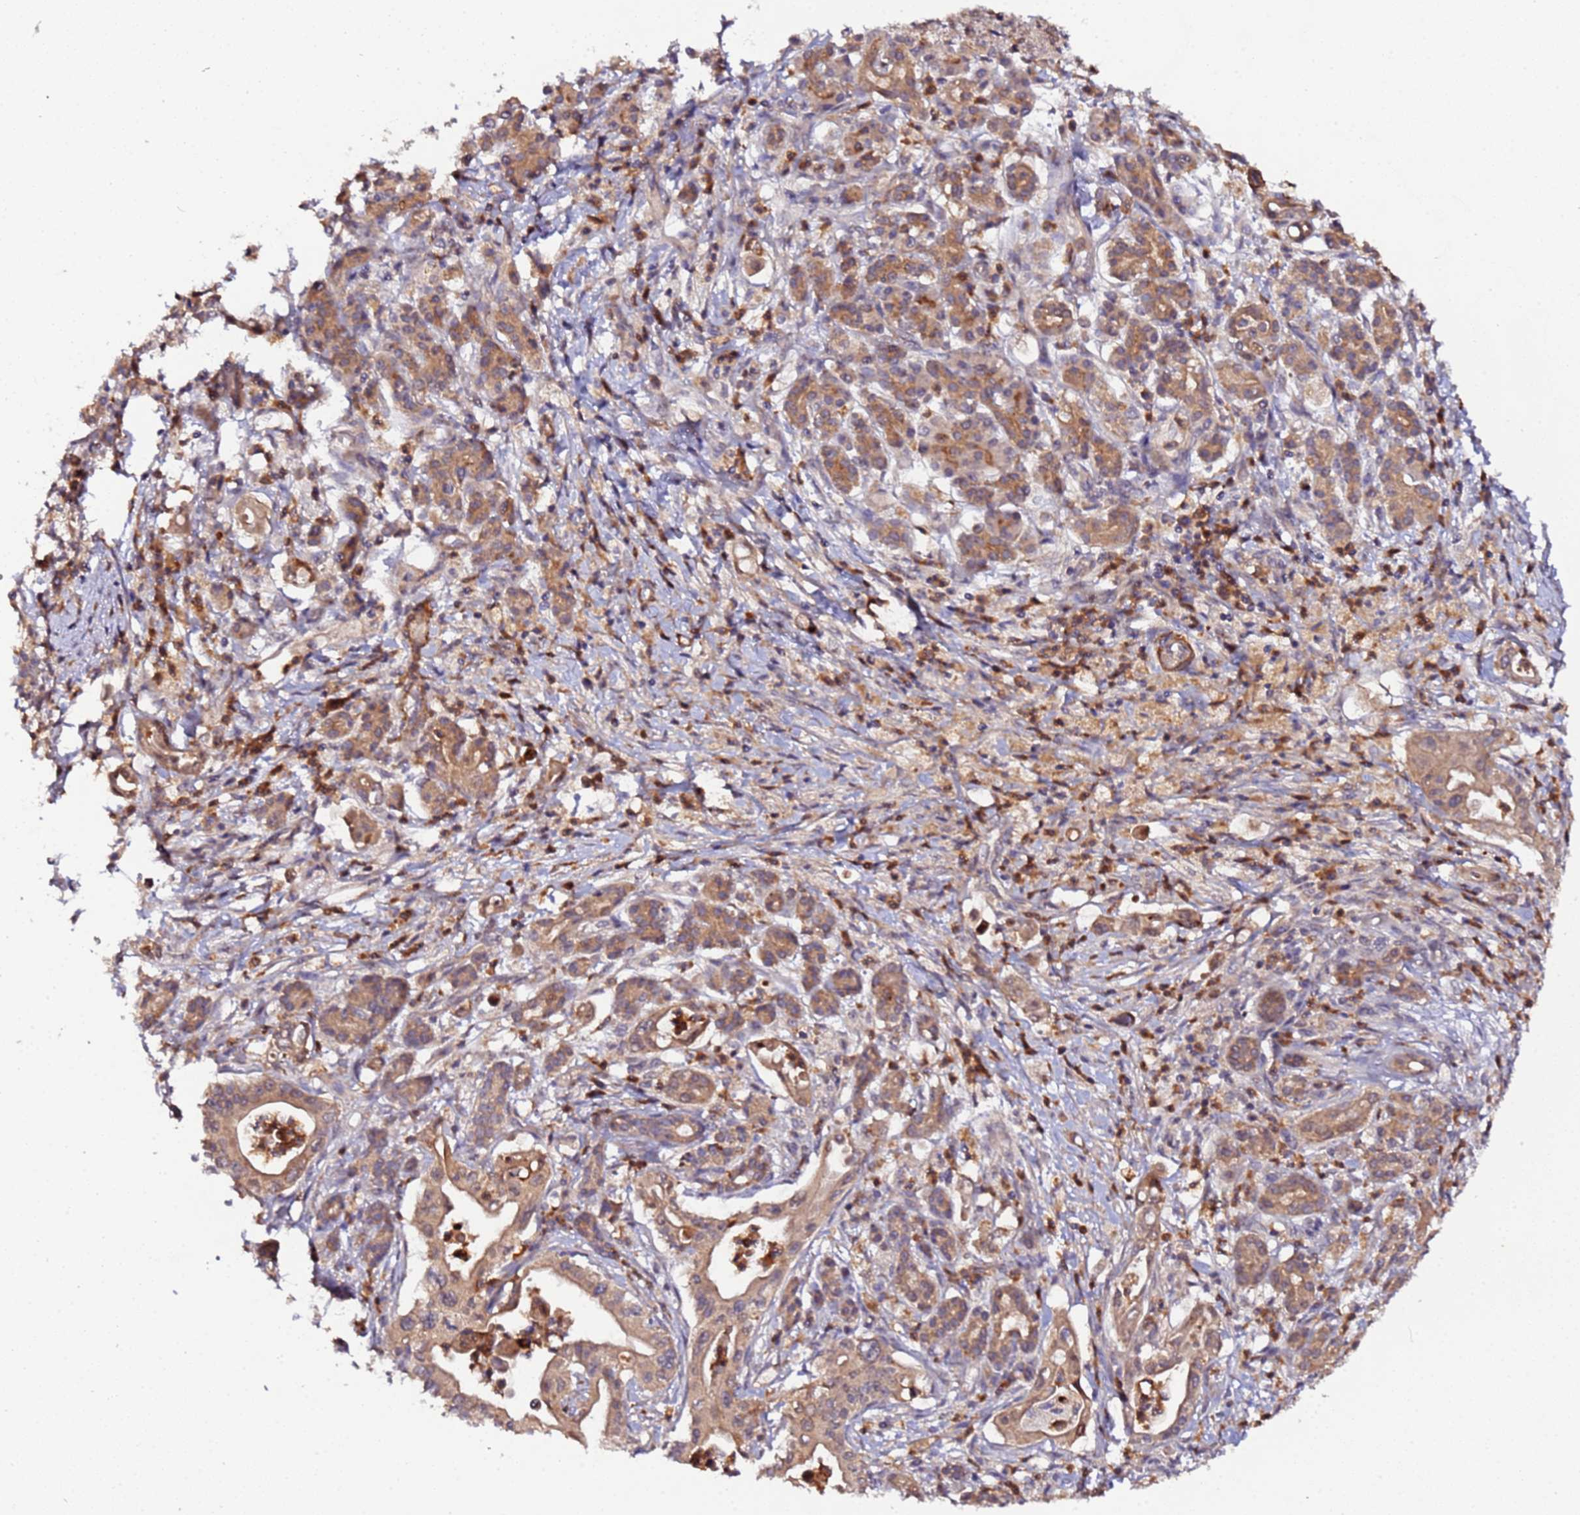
{"staining": {"intensity": "moderate", "quantity": ">75%", "location": "cytoplasmic/membranous"}, "tissue": "pancreatic cancer", "cell_type": "Tumor cells", "image_type": "cancer", "snomed": [{"axis": "morphology", "description": "Adenocarcinoma, NOS"}, {"axis": "topography", "description": "Pancreas"}], "caption": "A medium amount of moderate cytoplasmic/membranous positivity is appreciated in about >75% of tumor cells in pancreatic cancer tissue. Nuclei are stained in blue.", "gene": "TRIM26", "patient": {"sex": "female", "age": 77}}